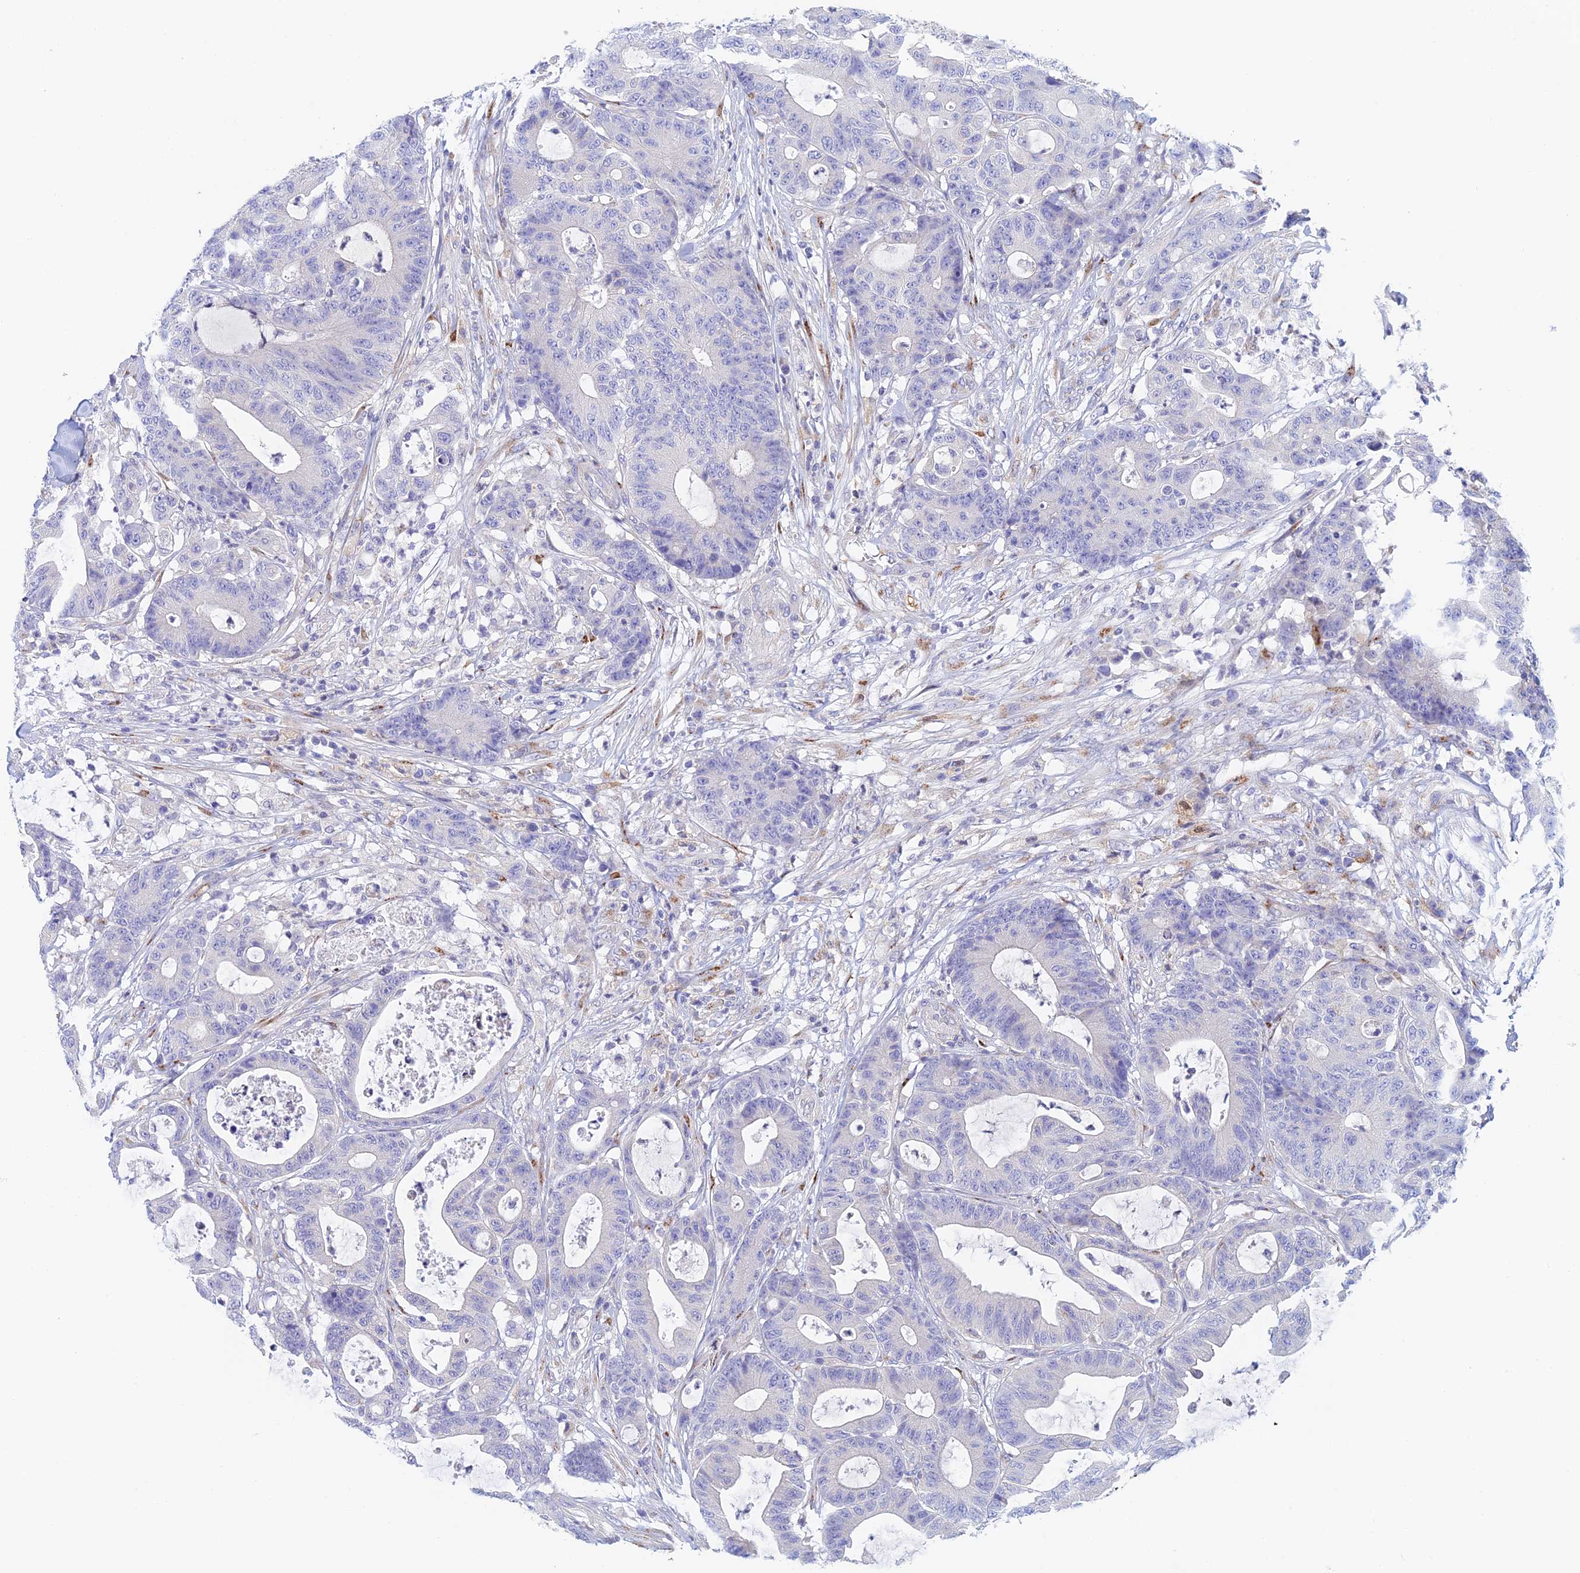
{"staining": {"intensity": "negative", "quantity": "none", "location": "none"}, "tissue": "colorectal cancer", "cell_type": "Tumor cells", "image_type": "cancer", "snomed": [{"axis": "morphology", "description": "Adenocarcinoma, NOS"}, {"axis": "topography", "description": "Colon"}], "caption": "This is an immunohistochemistry (IHC) micrograph of human colorectal cancer. There is no staining in tumor cells.", "gene": "SLC24A3", "patient": {"sex": "female", "age": 84}}